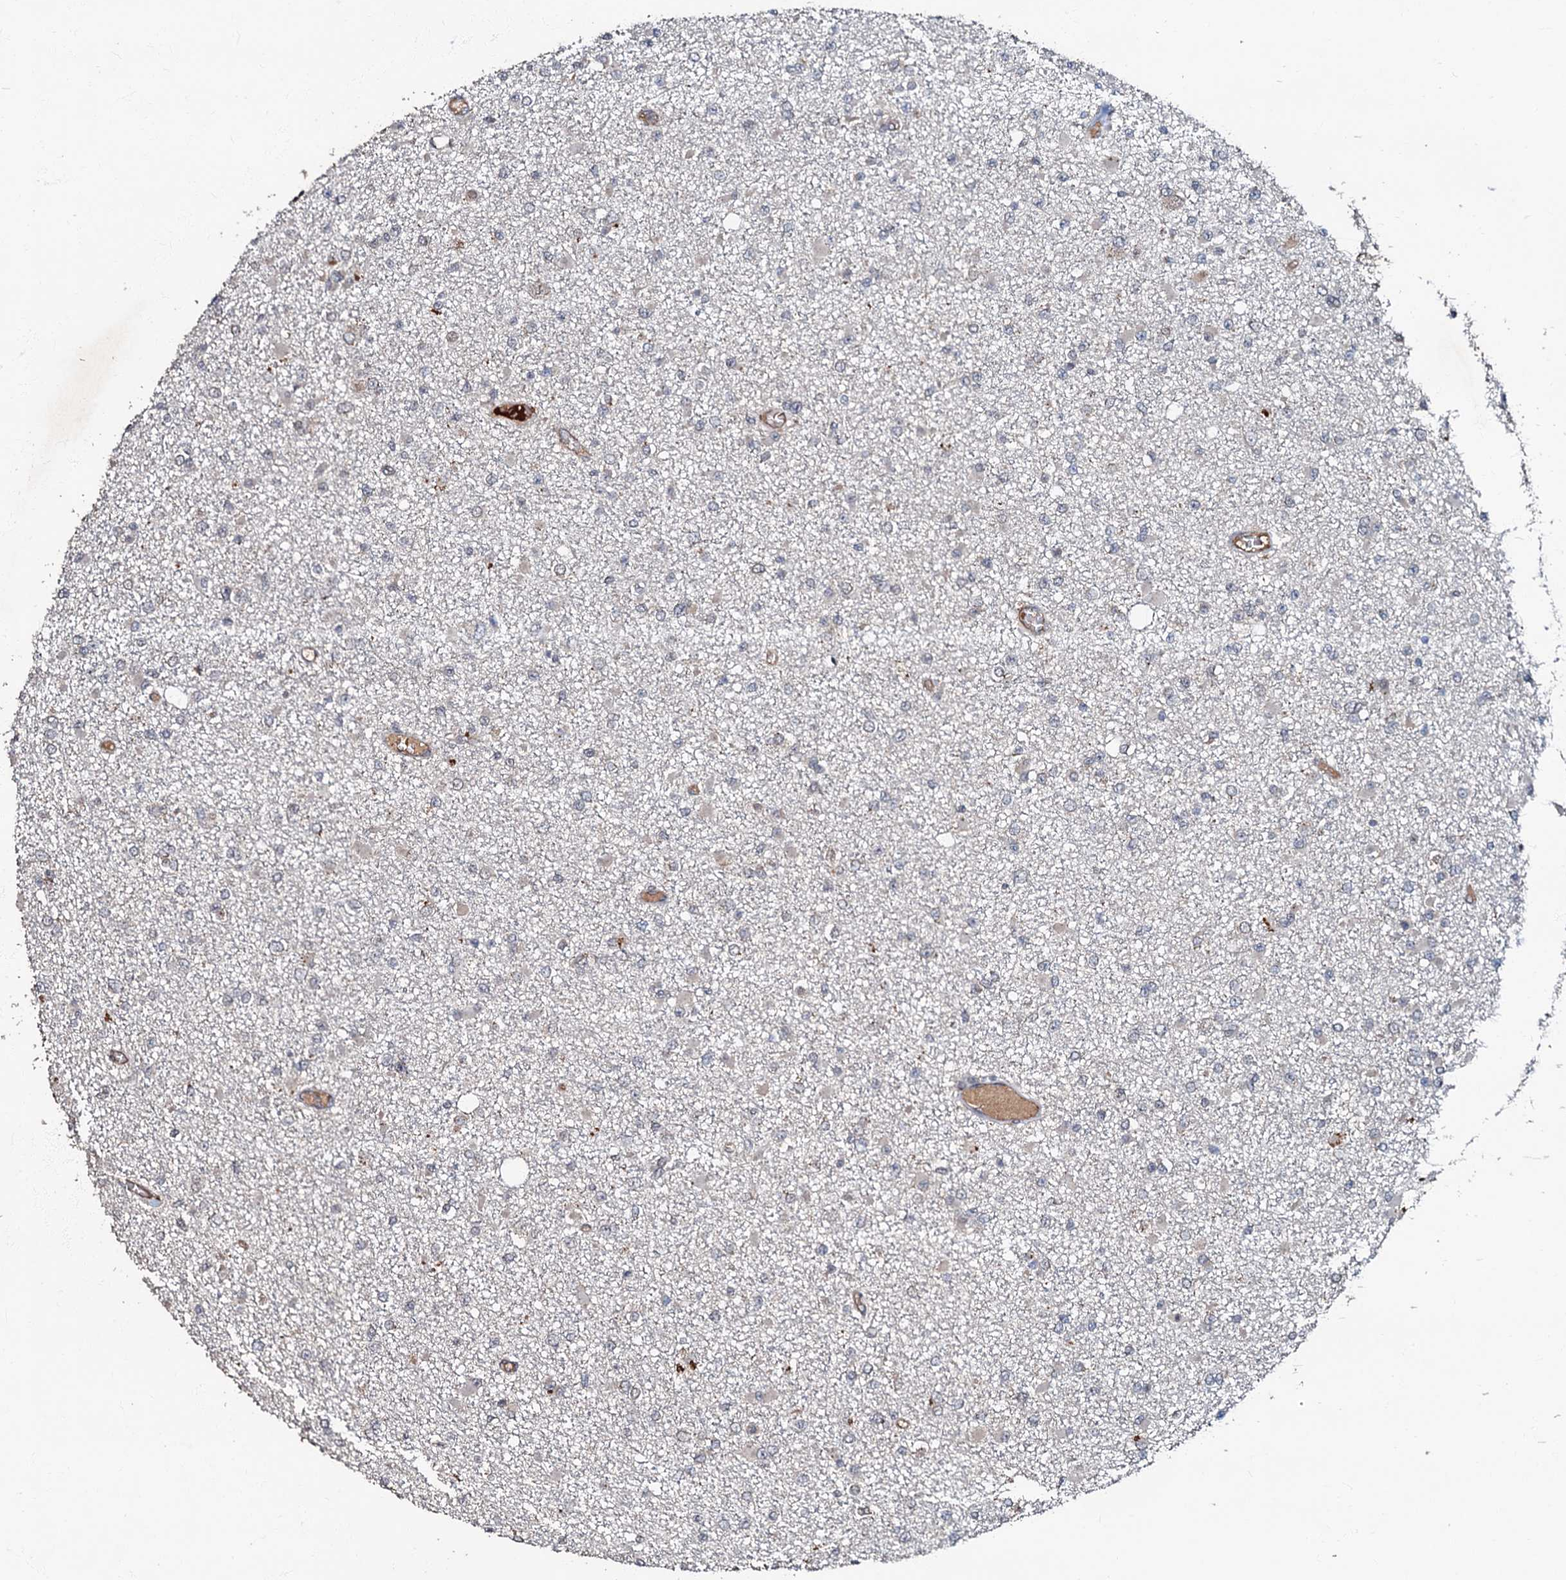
{"staining": {"intensity": "negative", "quantity": "none", "location": "none"}, "tissue": "glioma", "cell_type": "Tumor cells", "image_type": "cancer", "snomed": [{"axis": "morphology", "description": "Glioma, malignant, Low grade"}, {"axis": "topography", "description": "Brain"}], "caption": "There is no significant positivity in tumor cells of glioma.", "gene": "MANSC4", "patient": {"sex": "female", "age": 22}}